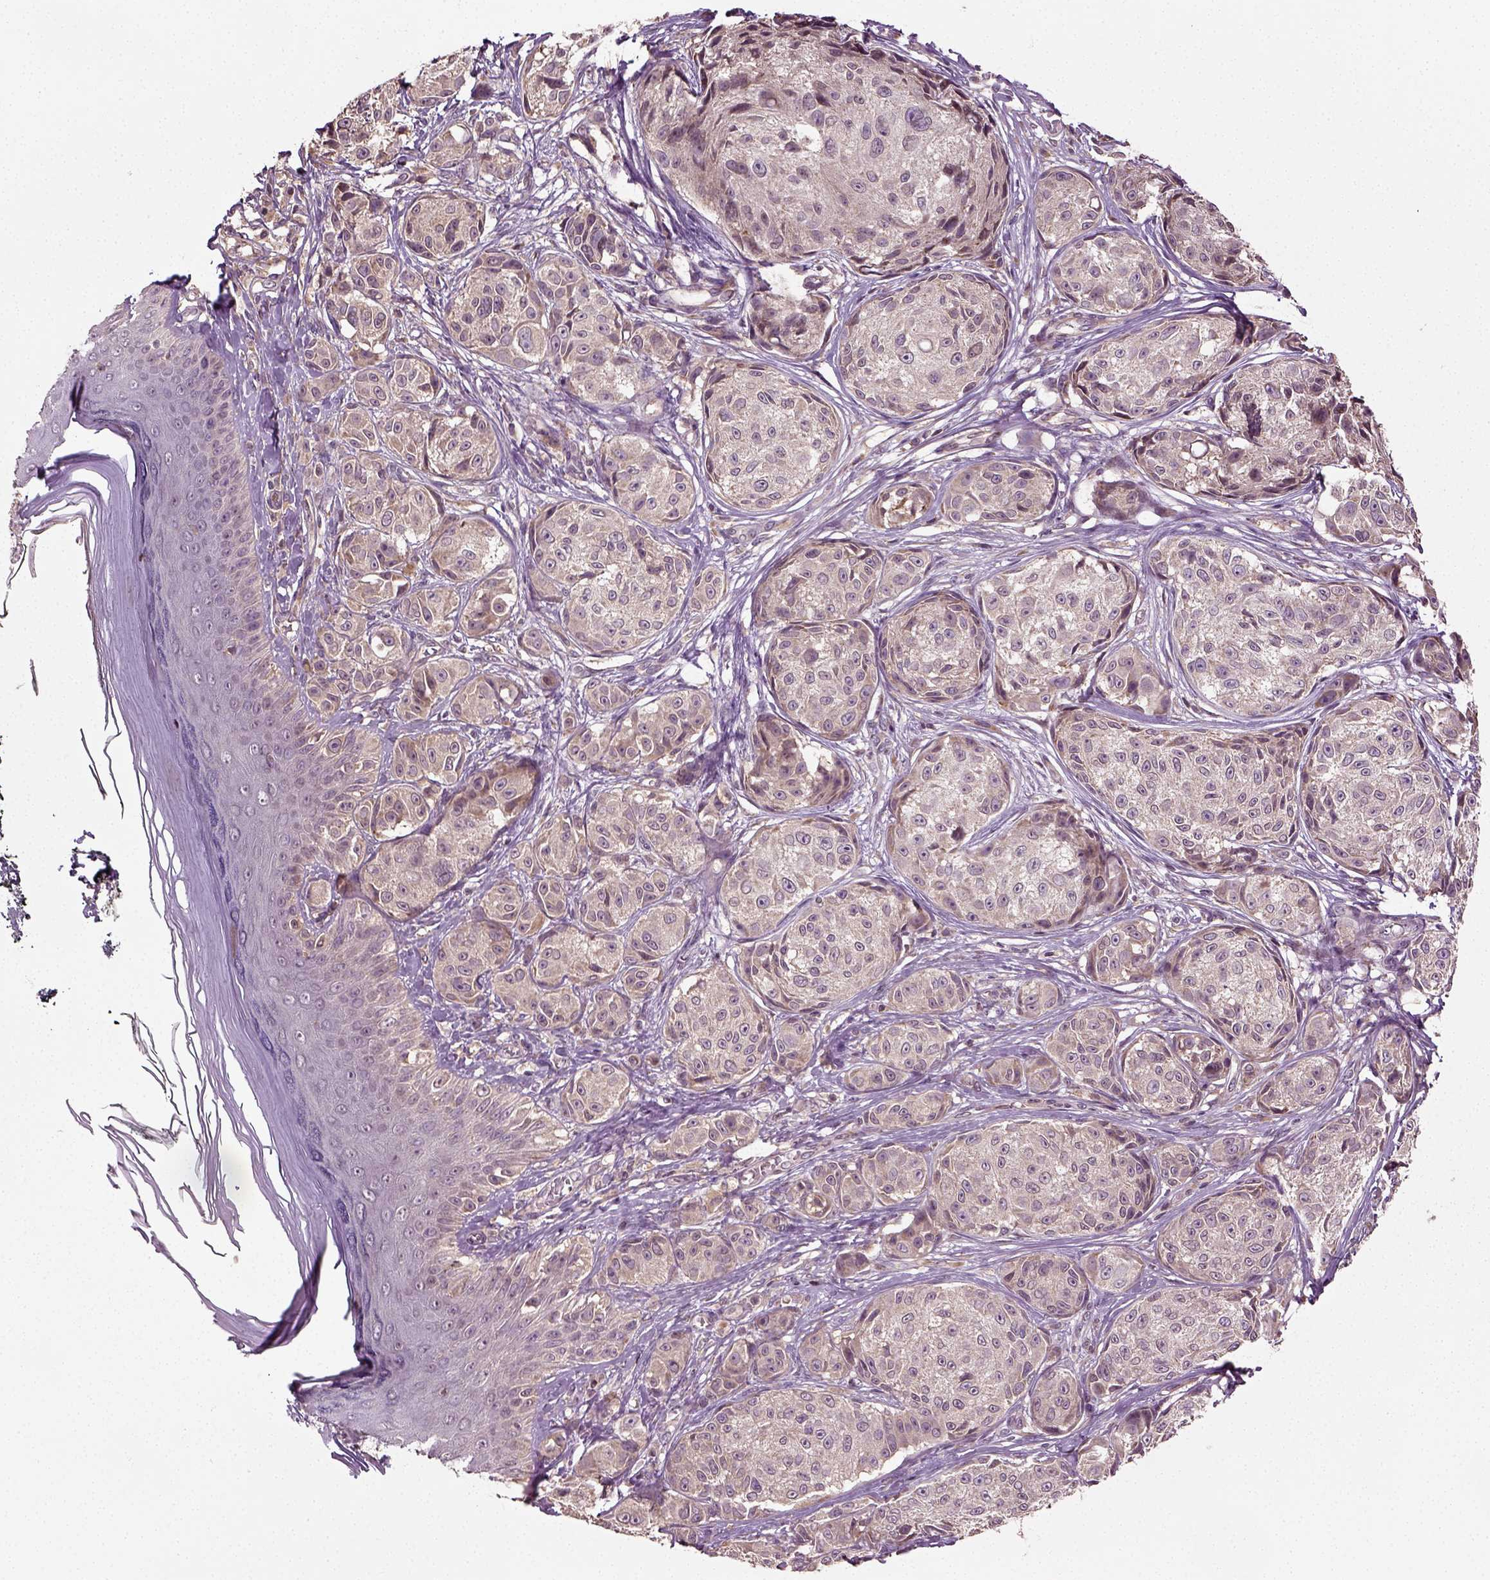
{"staining": {"intensity": "weak", "quantity": "<25%", "location": "cytoplasmic/membranous"}, "tissue": "melanoma", "cell_type": "Tumor cells", "image_type": "cancer", "snomed": [{"axis": "morphology", "description": "Malignant melanoma, NOS"}, {"axis": "topography", "description": "Skin"}], "caption": "Melanoma stained for a protein using immunohistochemistry (IHC) exhibits no expression tumor cells.", "gene": "ERV3-1", "patient": {"sex": "male", "age": 61}}